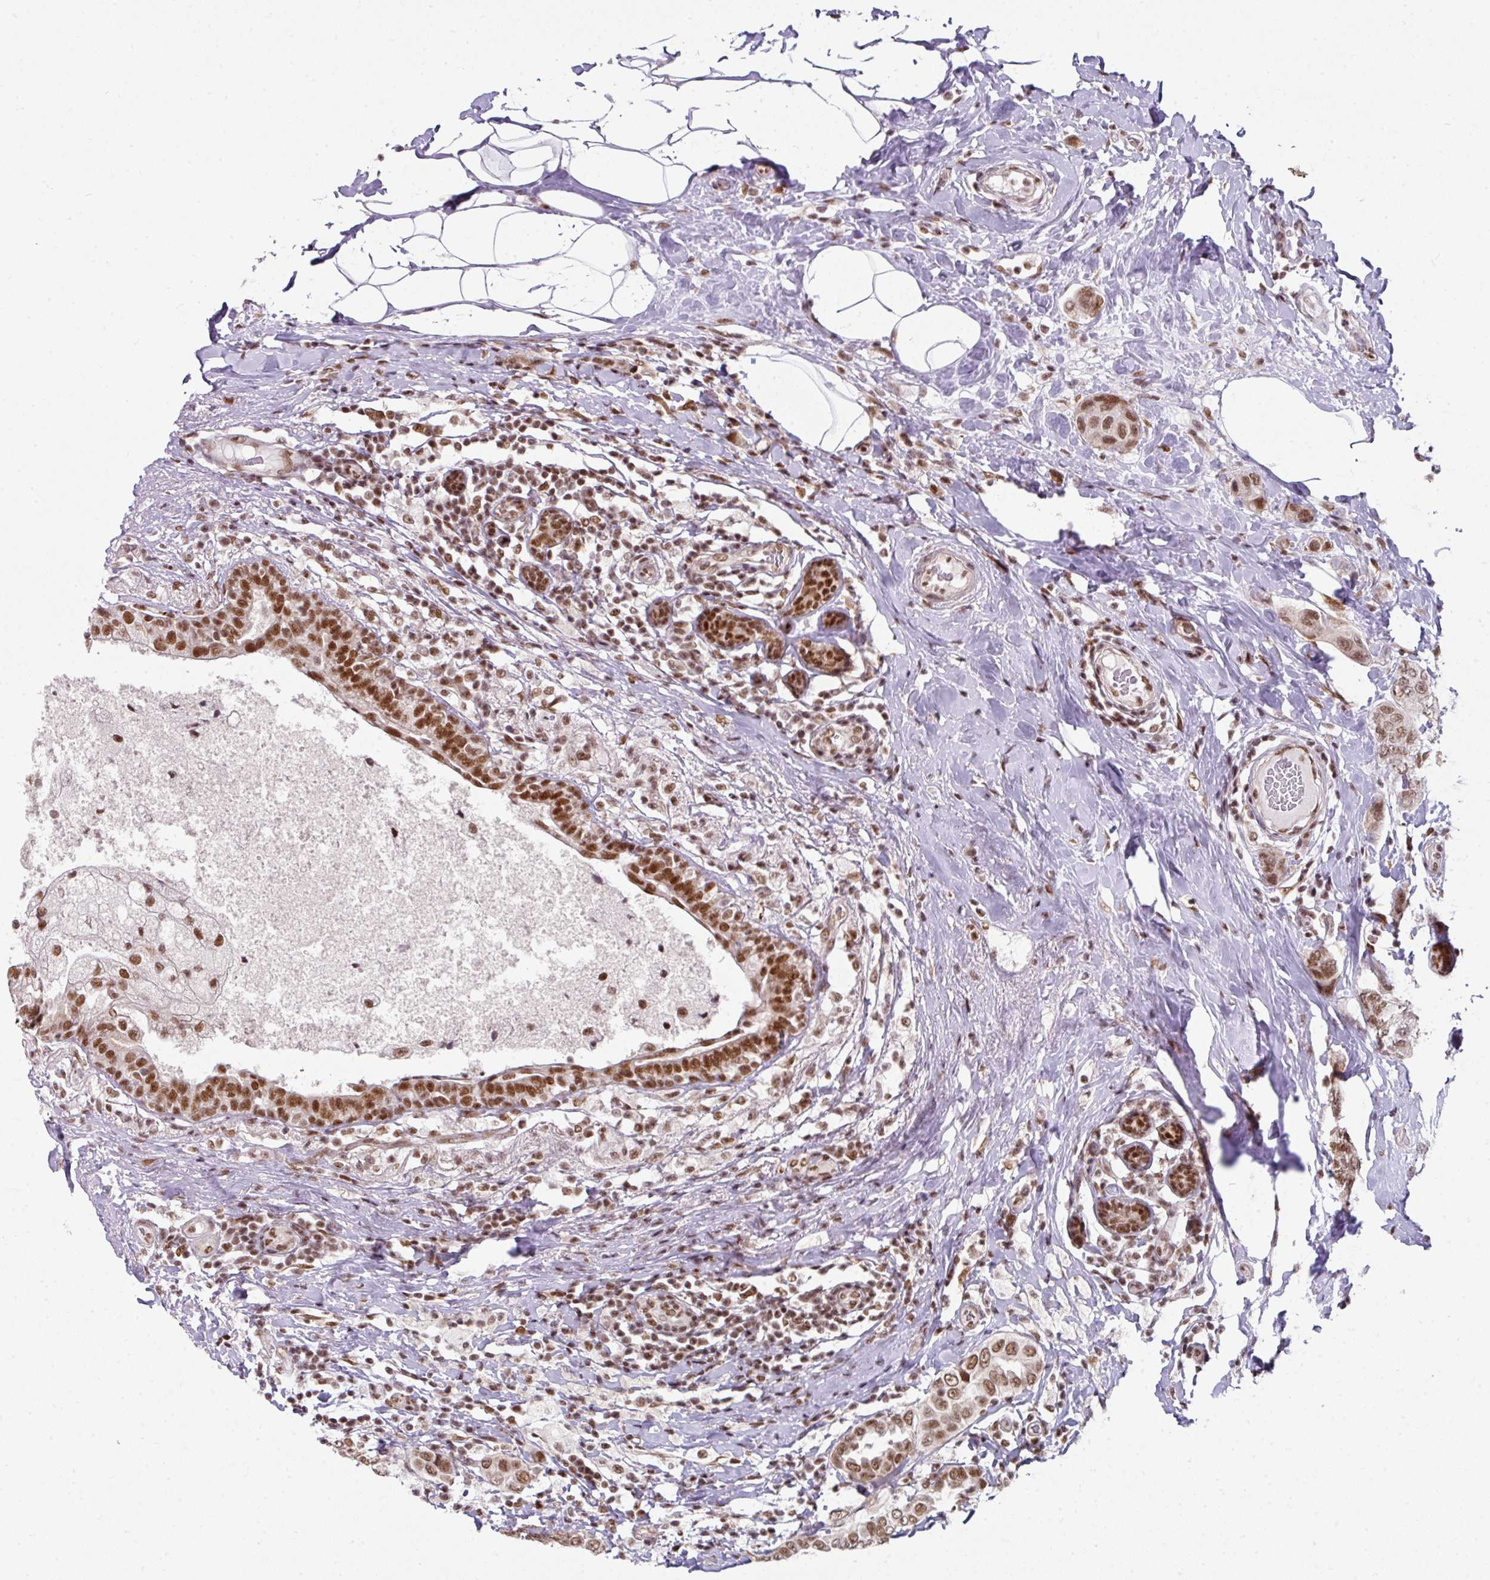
{"staining": {"intensity": "moderate", "quantity": ">75%", "location": "nuclear"}, "tissue": "breast cancer", "cell_type": "Tumor cells", "image_type": "cancer", "snomed": [{"axis": "morphology", "description": "Lobular carcinoma"}, {"axis": "topography", "description": "Breast"}], "caption": "Brown immunohistochemical staining in breast cancer (lobular carcinoma) reveals moderate nuclear positivity in about >75% of tumor cells. (DAB (3,3'-diaminobenzidine) = brown stain, brightfield microscopy at high magnification).", "gene": "NFYA", "patient": {"sex": "female", "age": 51}}